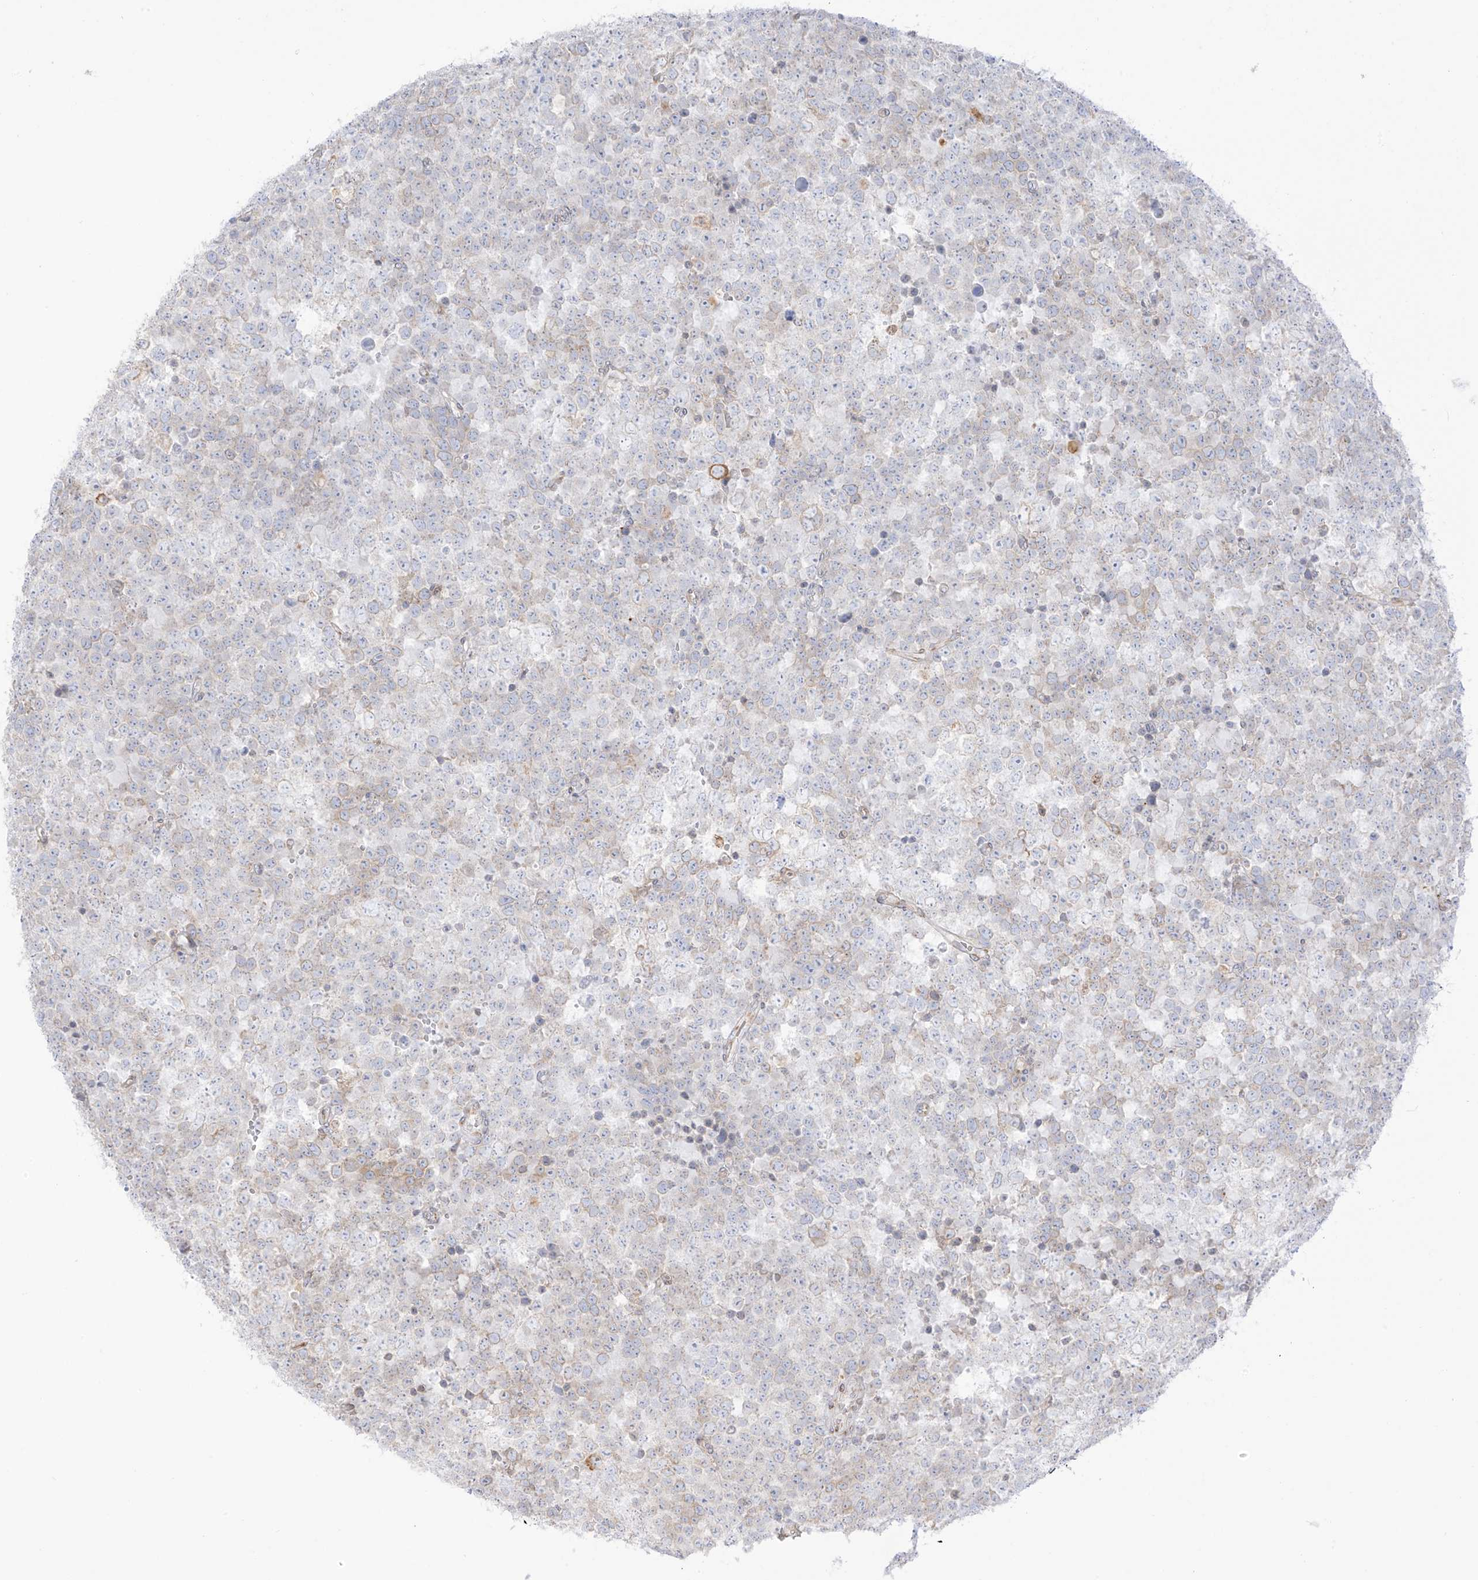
{"staining": {"intensity": "negative", "quantity": "none", "location": "none"}, "tissue": "testis cancer", "cell_type": "Tumor cells", "image_type": "cancer", "snomed": [{"axis": "morphology", "description": "Seminoma, NOS"}, {"axis": "topography", "description": "Testis"}], "caption": "The image demonstrates no significant staining in tumor cells of seminoma (testis).", "gene": "LRRC59", "patient": {"sex": "male", "age": 71}}